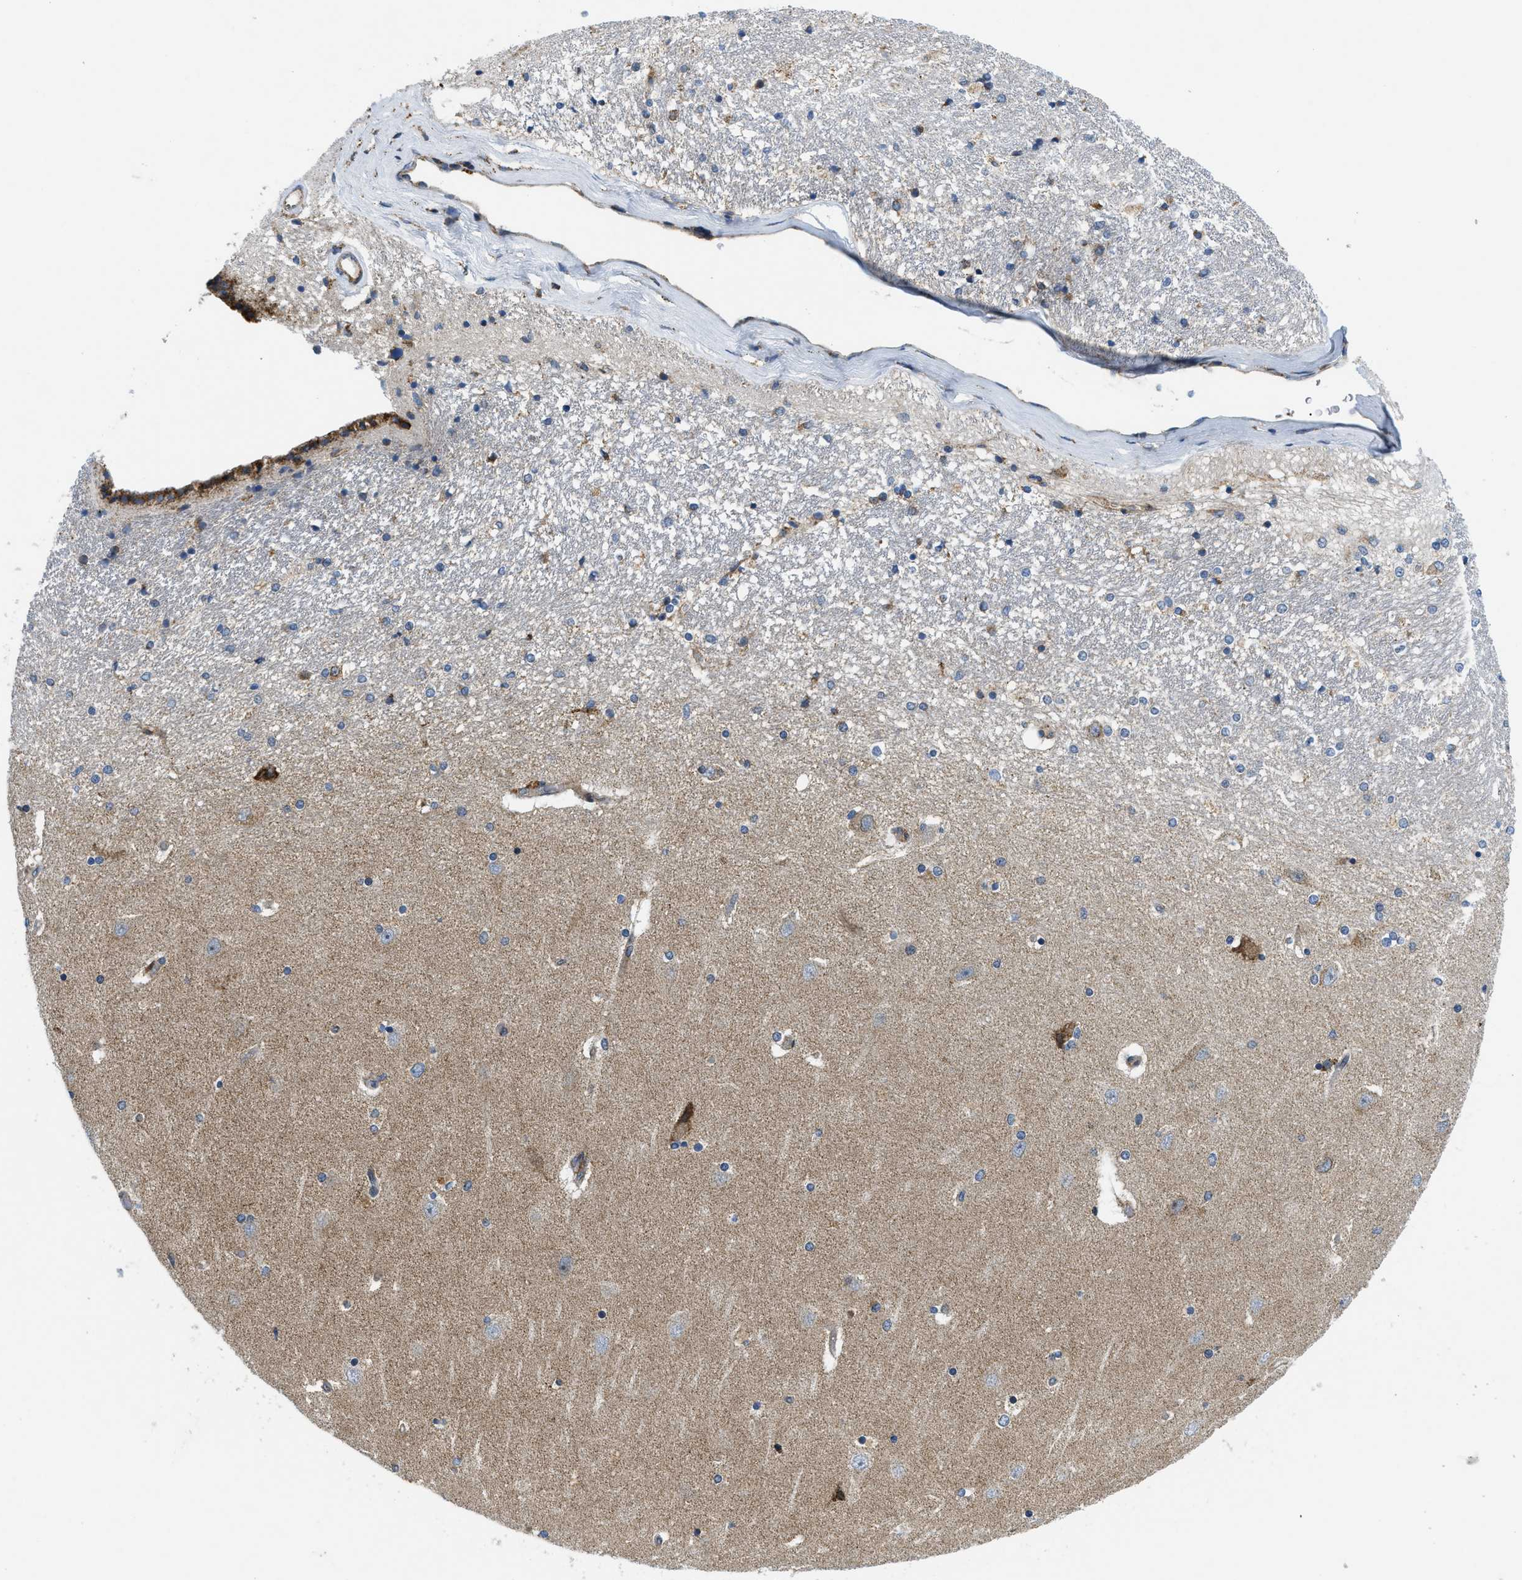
{"staining": {"intensity": "moderate", "quantity": "<25%", "location": "cytoplasmic/membranous"}, "tissue": "hippocampus", "cell_type": "Glial cells", "image_type": "normal", "snomed": [{"axis": "morphology", "description": "Normal tissue, NOS"}, {"axis": "topography", "description": "Hippocampus"}], "caption": "Immunohistochemistry image of unremarkable hippocampus stained for a protein (brown), which shows low levels of moderate cytoplasmic/membranous staining in about <25% of glial cells.", "gene": "CSPG4", "patient": {"sex": "female", "age": 54}}